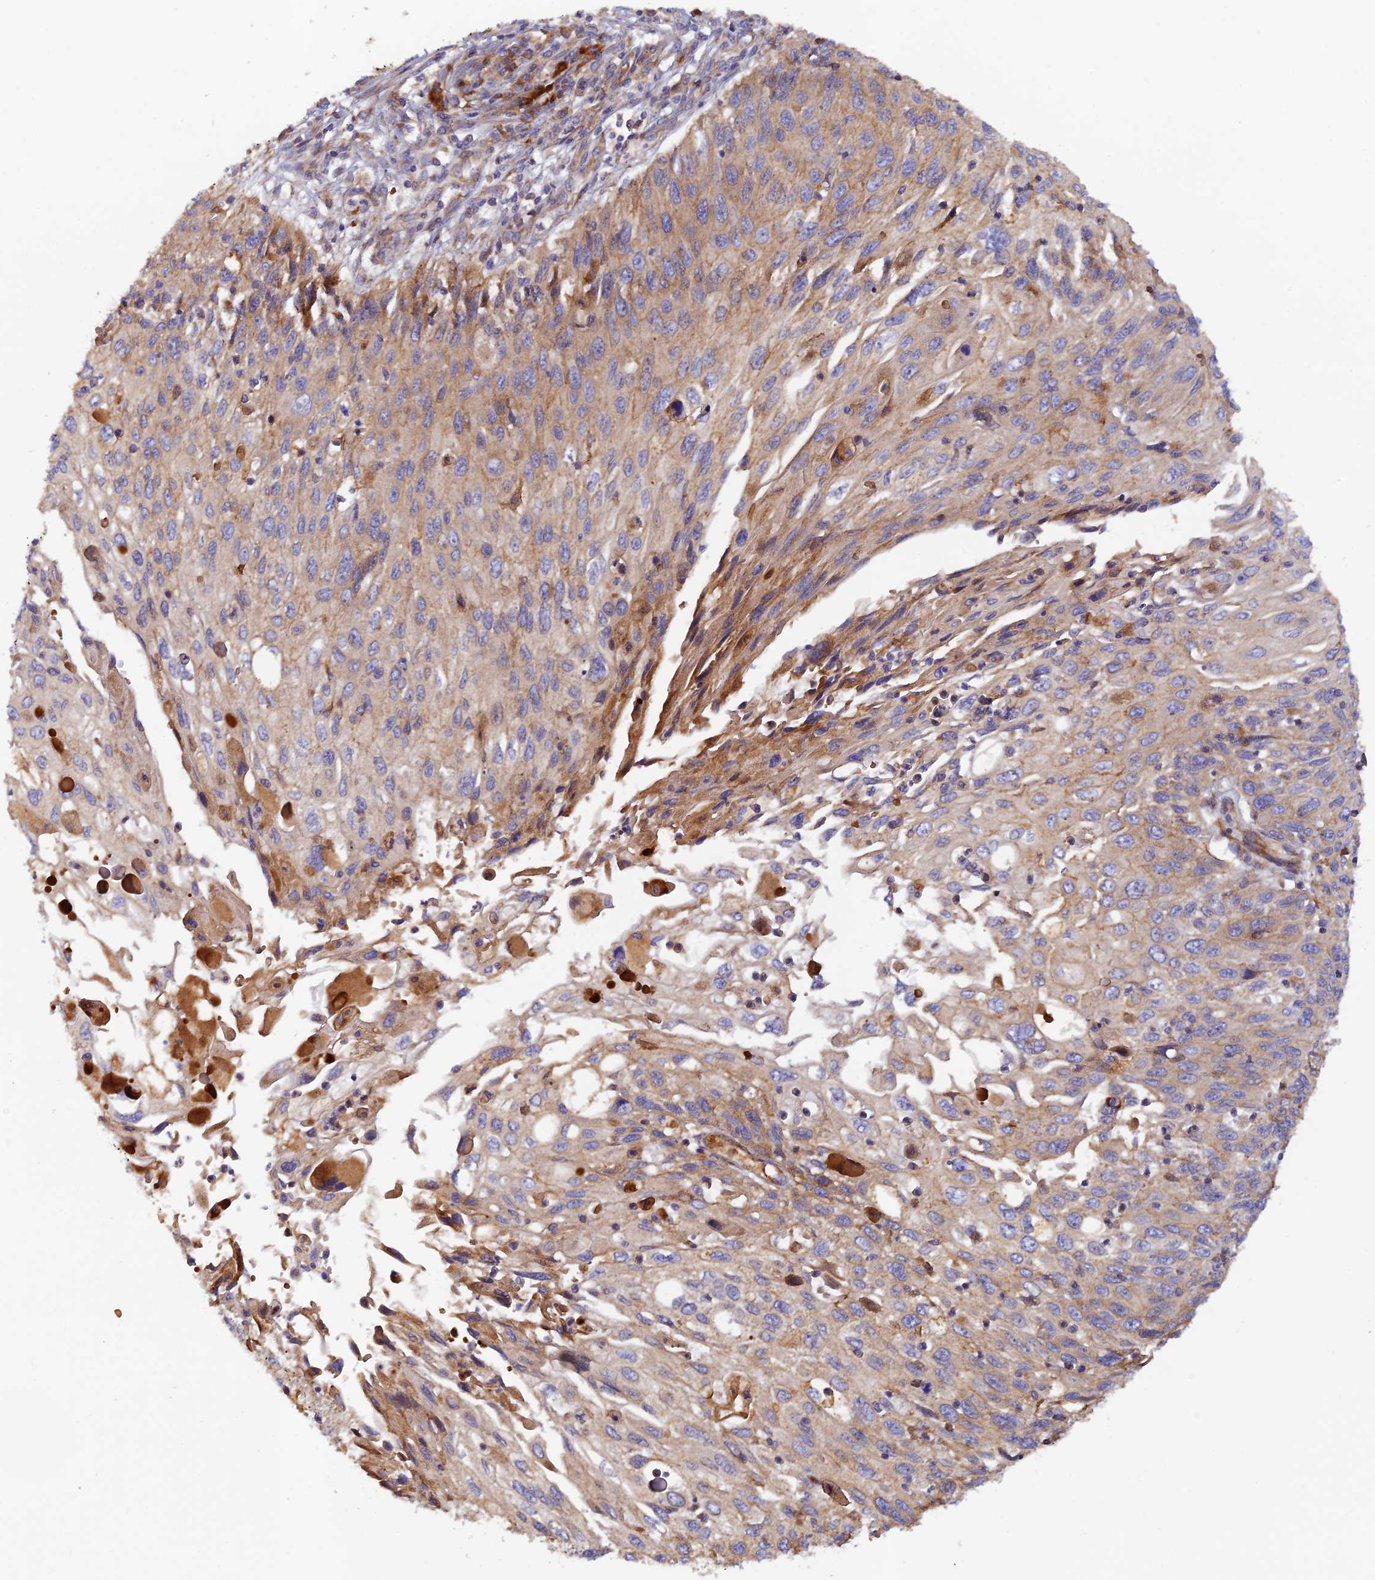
{"staining": {"intensity": "weak", "quantity": ">75%", "location": "cytoplasmic/membranous"}, "tissue": "cervical cancer", "cell_type": "Tumor cells", "image_type": "cancer", "snomed": [{"axis": "morphology", "description": "Squamous cell carcinoma, NOS"}, {"axis": "topography", "description": "Cervix"}], "caption": "Cervical cancer tissue reveals weak cytoplasmic/membranous staining in approximately >75% of tumor cells", "gene": "GMCL1", "patient": {"sex": "female", "age": 70}}